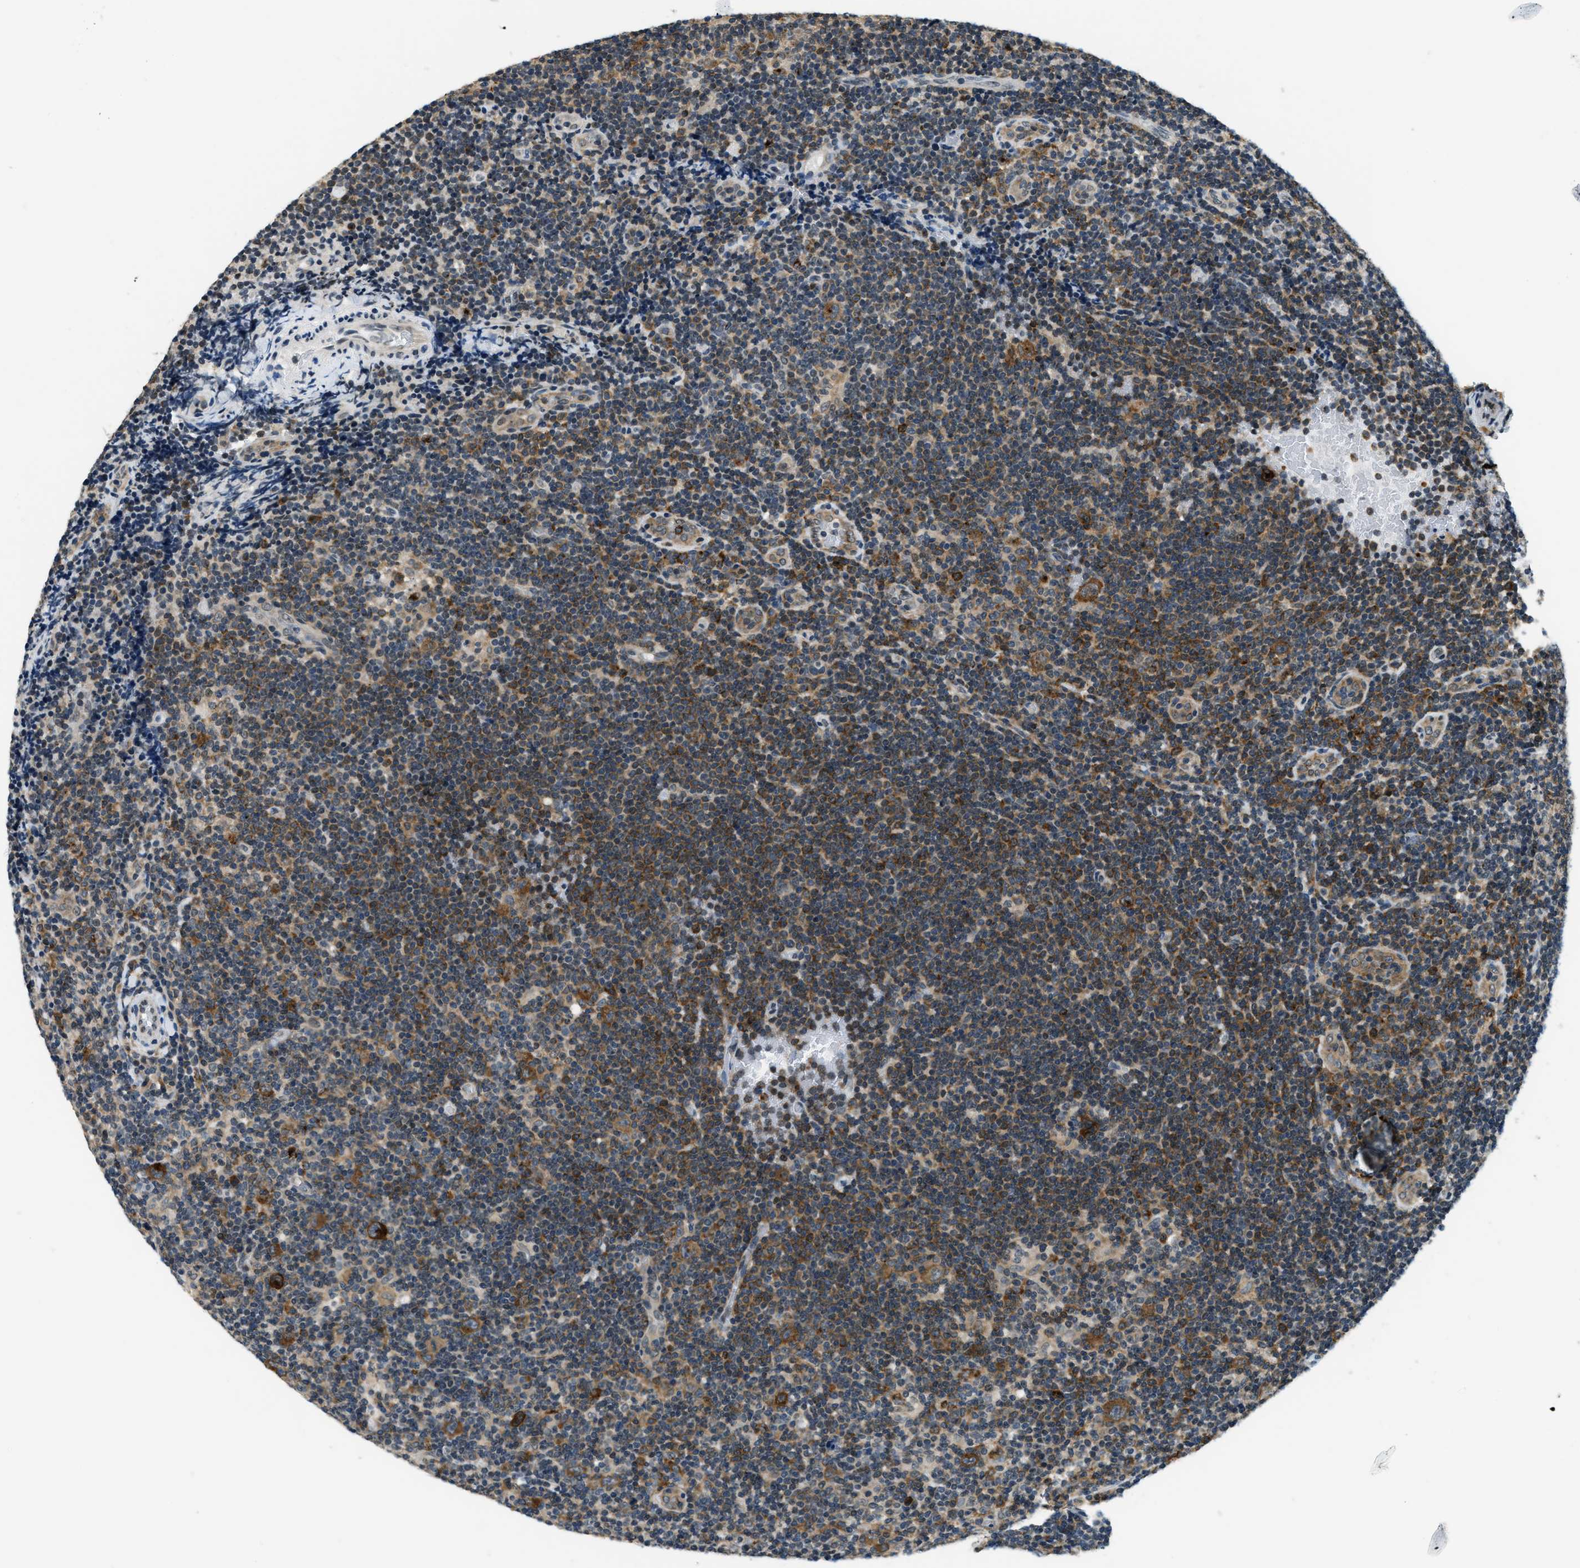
{"staining": {"intensity": "strong", "quantity": ">75%", "location": "cytoplasmic/membranous"}, "tissue": "lymphoma", "cell_type": "Tumor cells", "image_type": "cancer", "snomed": [{"axis": "morphology", "description": "Hodgkin's disease, NOS"}, {"axis": "topography", "description": "Lymph node"}], "caption": "Strong cytoplasmic/membranous positivity for a protein is appreciated in approximately >75% of tumor cells of lymphoma using IHC.", "gene": "RAB11FIP1", "patient": {"sex": "female", "age": 57}}